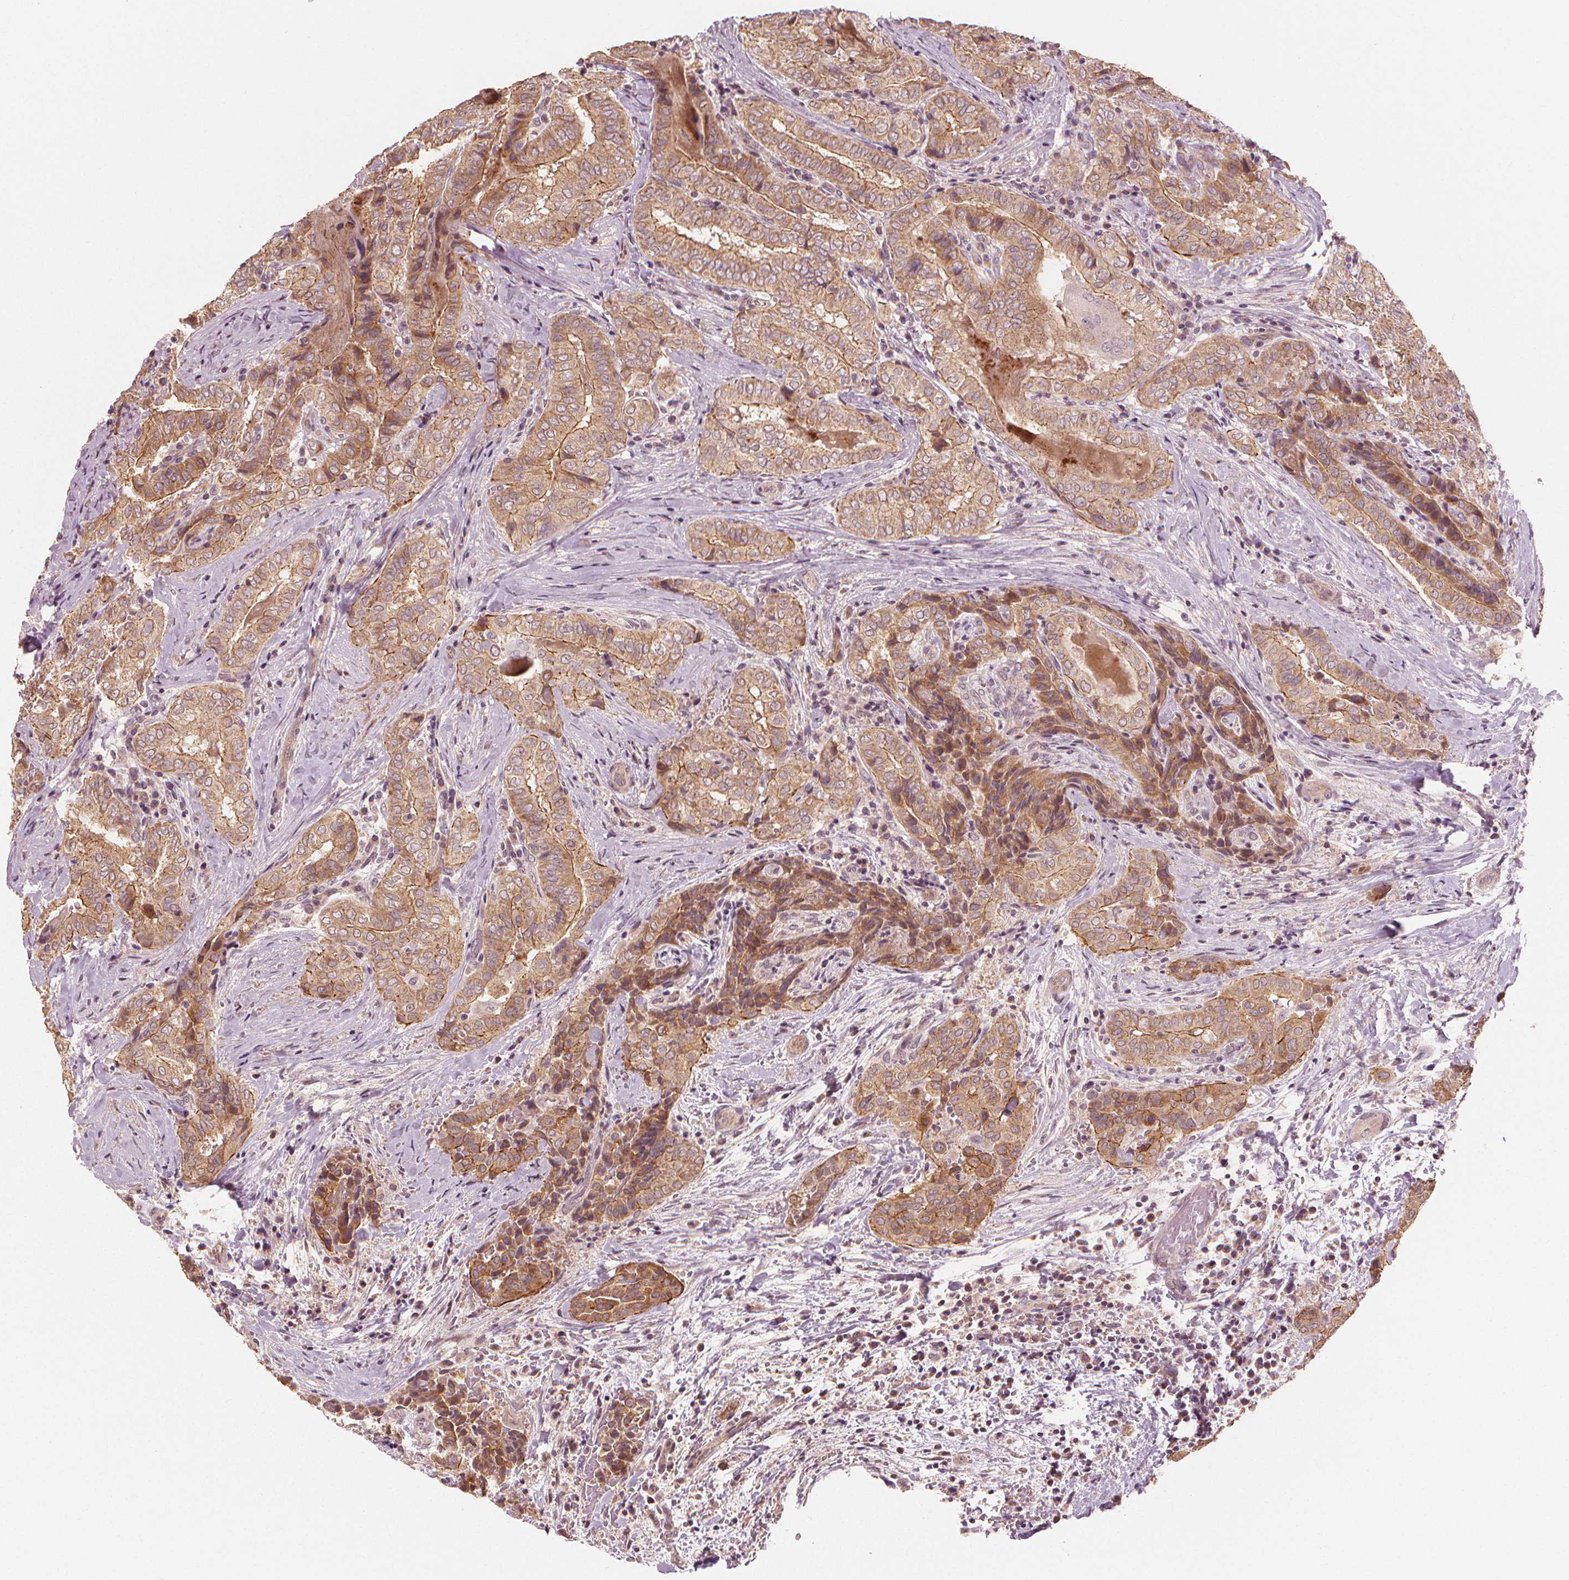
{"staining": {"intensity": "moderate", "quantity": ">75%", "location": "cytoplasmic/membranous"}, "tissue": "thyroid cancer", "cell_type": "Tumor cells", "image_type": "cancer", "snomed": [{"axis": "morphology", "description": "Papillary adenocarcinoma, NOS"}, {"axis": "topography", "description": "Thyroid gland"}], "caption": "Immunohistochemistry (IHC) staining of thyroid cancer (papillary adenocarcinoma), which shows medium levels of moderate cytoplasmic/membranous positivity in about >75% of tumor cells indicating moderate cytoplasmic/membranous protein positivity. The staining was performed using DAB (3,3'-diaminobenzidine) (brown) for protein detection and nuclei were counterstained in hematoxylin (blue).", "gene": "CLBA1", "patient": {"sex": "female", "age": 61}}